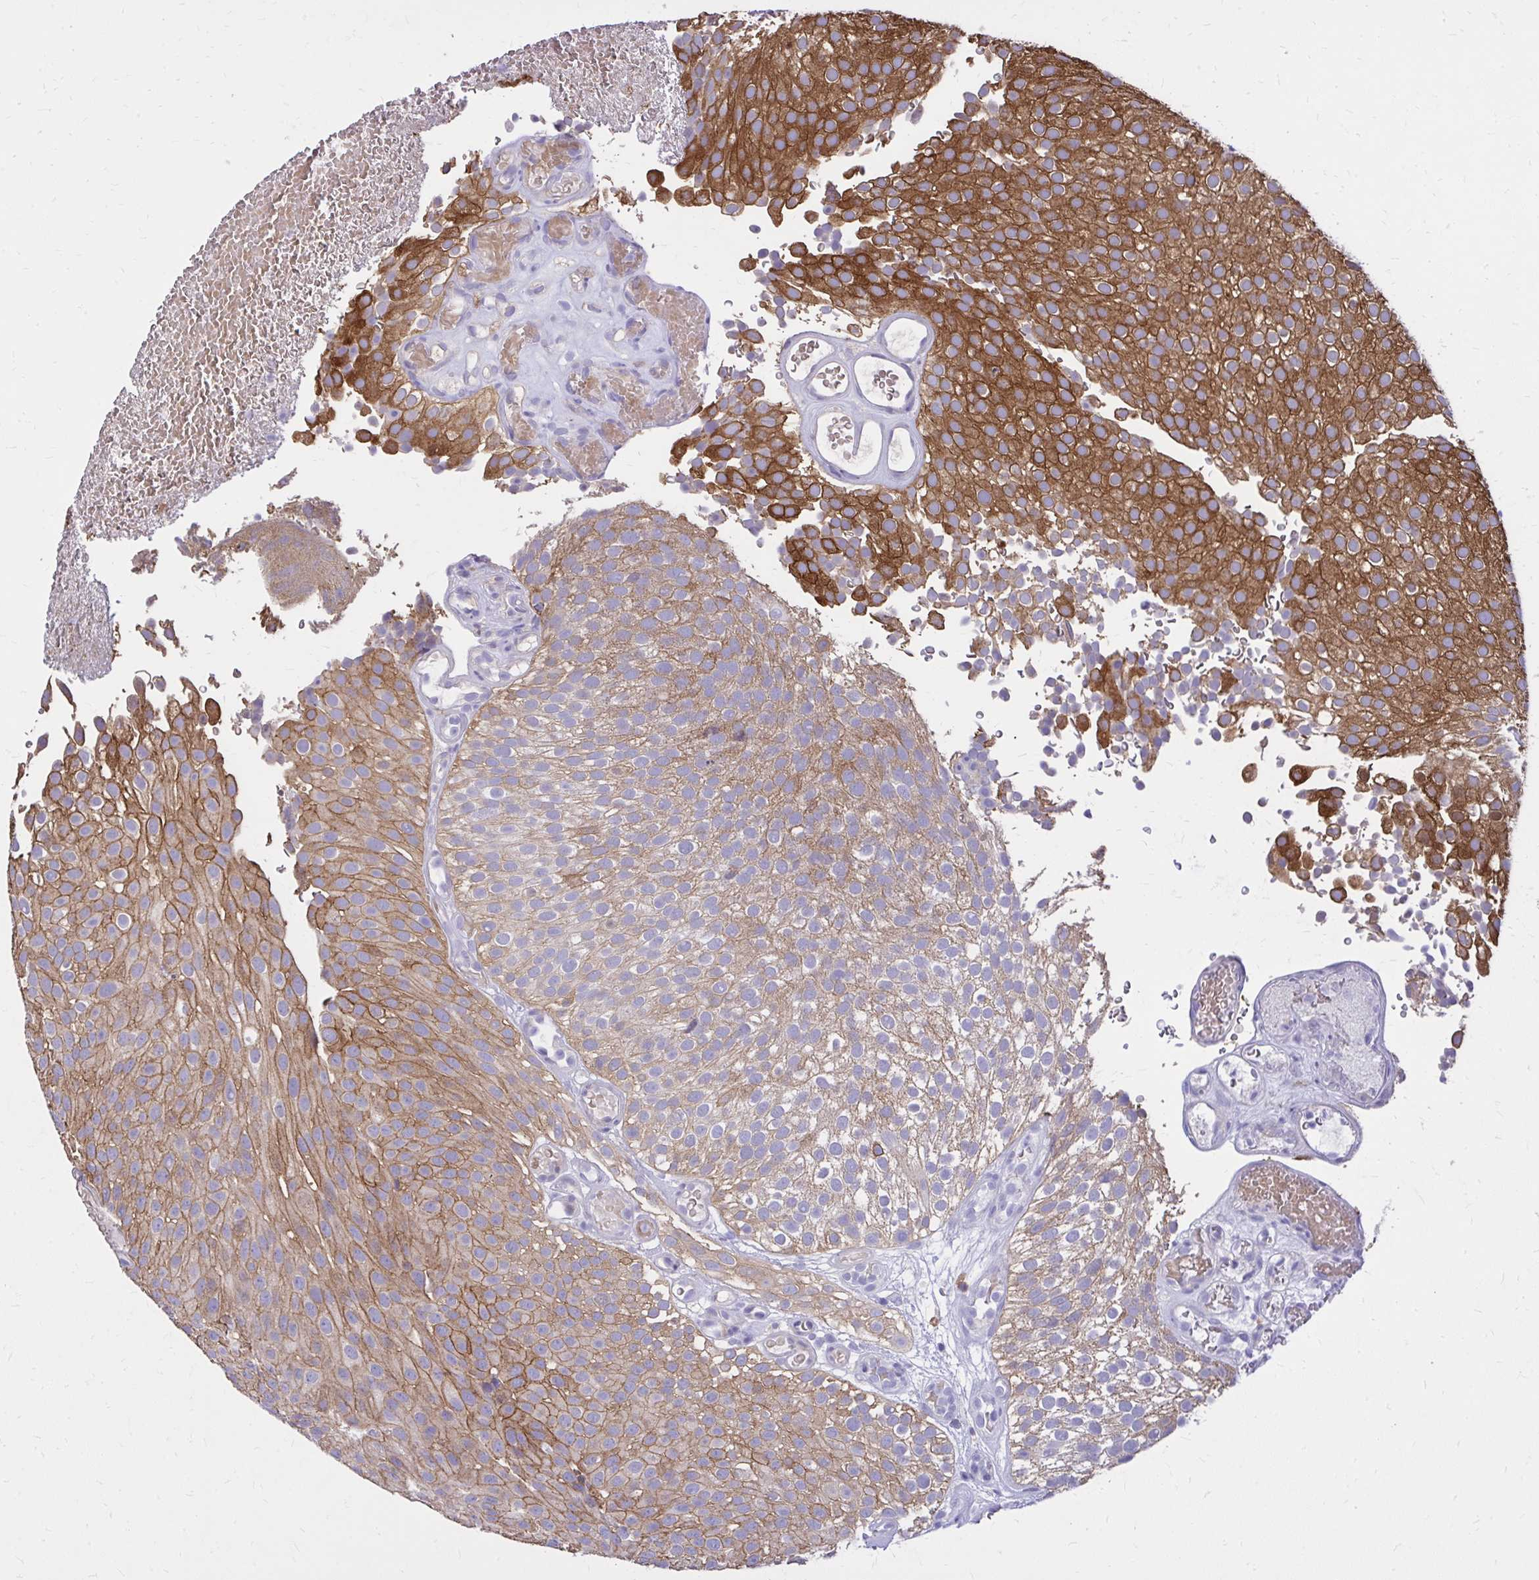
{"staining": {"intensity": "strong", "quantity": "25%-75%", "location": "cytoplasmic/membranous"}, "tissue": "urothelial cancer", "cell_type": "Tumor cells", "image_type": "cancer", "snomed": [{"axis": "morphology", "description": "Urothelial carcinoma, Low grade"}, {"axis": "topography", "description": "Urinary bladder"}], "caption": "The photomicrograph shows staining of urothelial cancer, revealing strong cytoplasmic/membranous protein staining (brown color) within tumor cells.", "gene": "EPB41L1", "patient": {"sex": "male", "age": 78}}